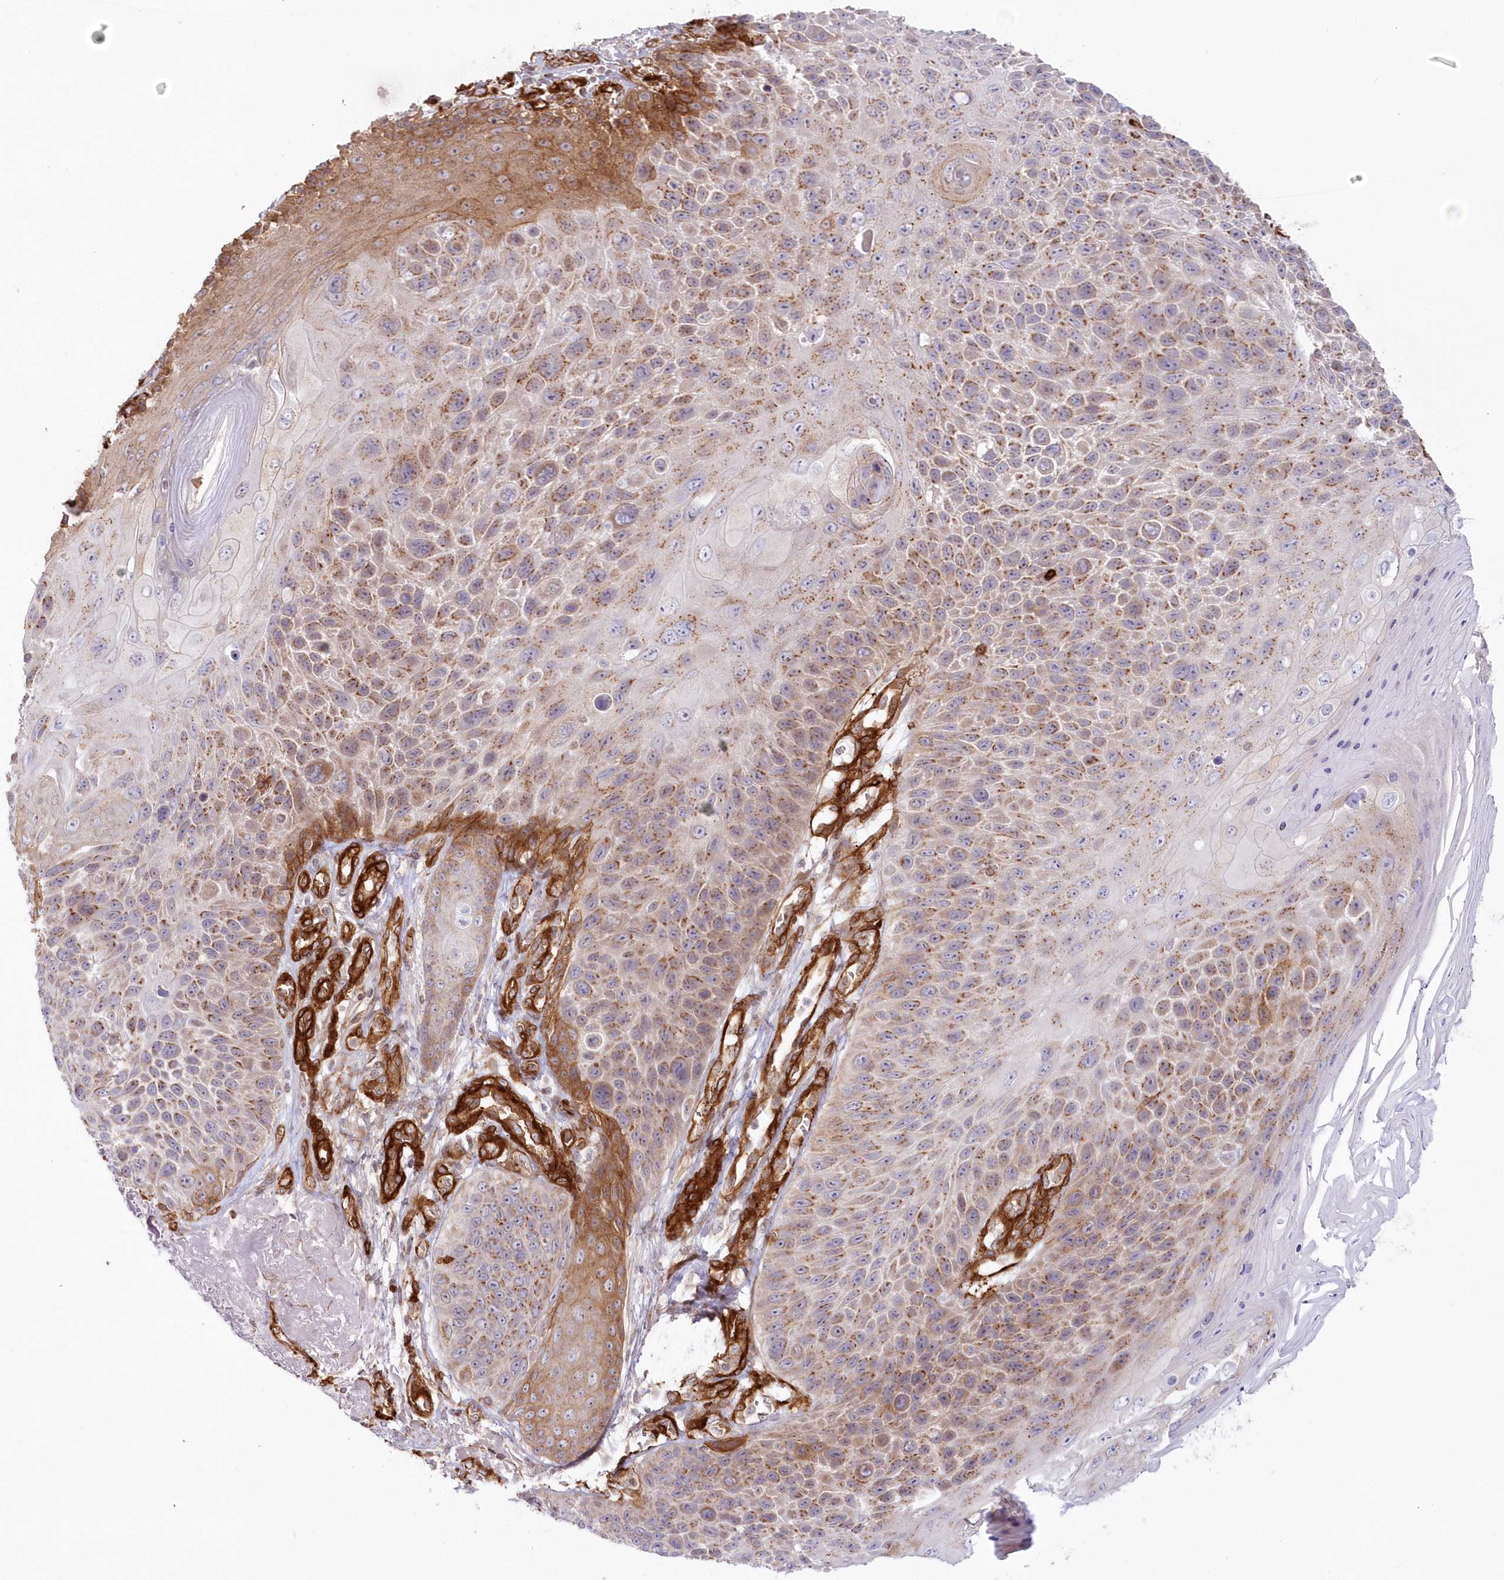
{"staining": {"intensity": "moderate", "quantity": ">75%", "location": "cytoplasmic/membranous"}, "tissue": "skin cancer", "cell_type": "Tumor cells", "image_type": "cancer", "snomed": [{"axis": "morphology", "description": "Squamous cell carcinoma, NOS"}, {"axis": "topography", "description": "Skin"}], "caption": "High-magnification brightfield microscopy of skin cancer stained with DAB (3,3'-diaminobenzidine) (brown) and counterstained with hematoxylin (blue). tumor cells exhibit moderate cytoplasmic/membranous staining is seen in approximately>75% of cells.", "gene": "AFAP1L2", "patient": {"sex": "female", "age": 88}}